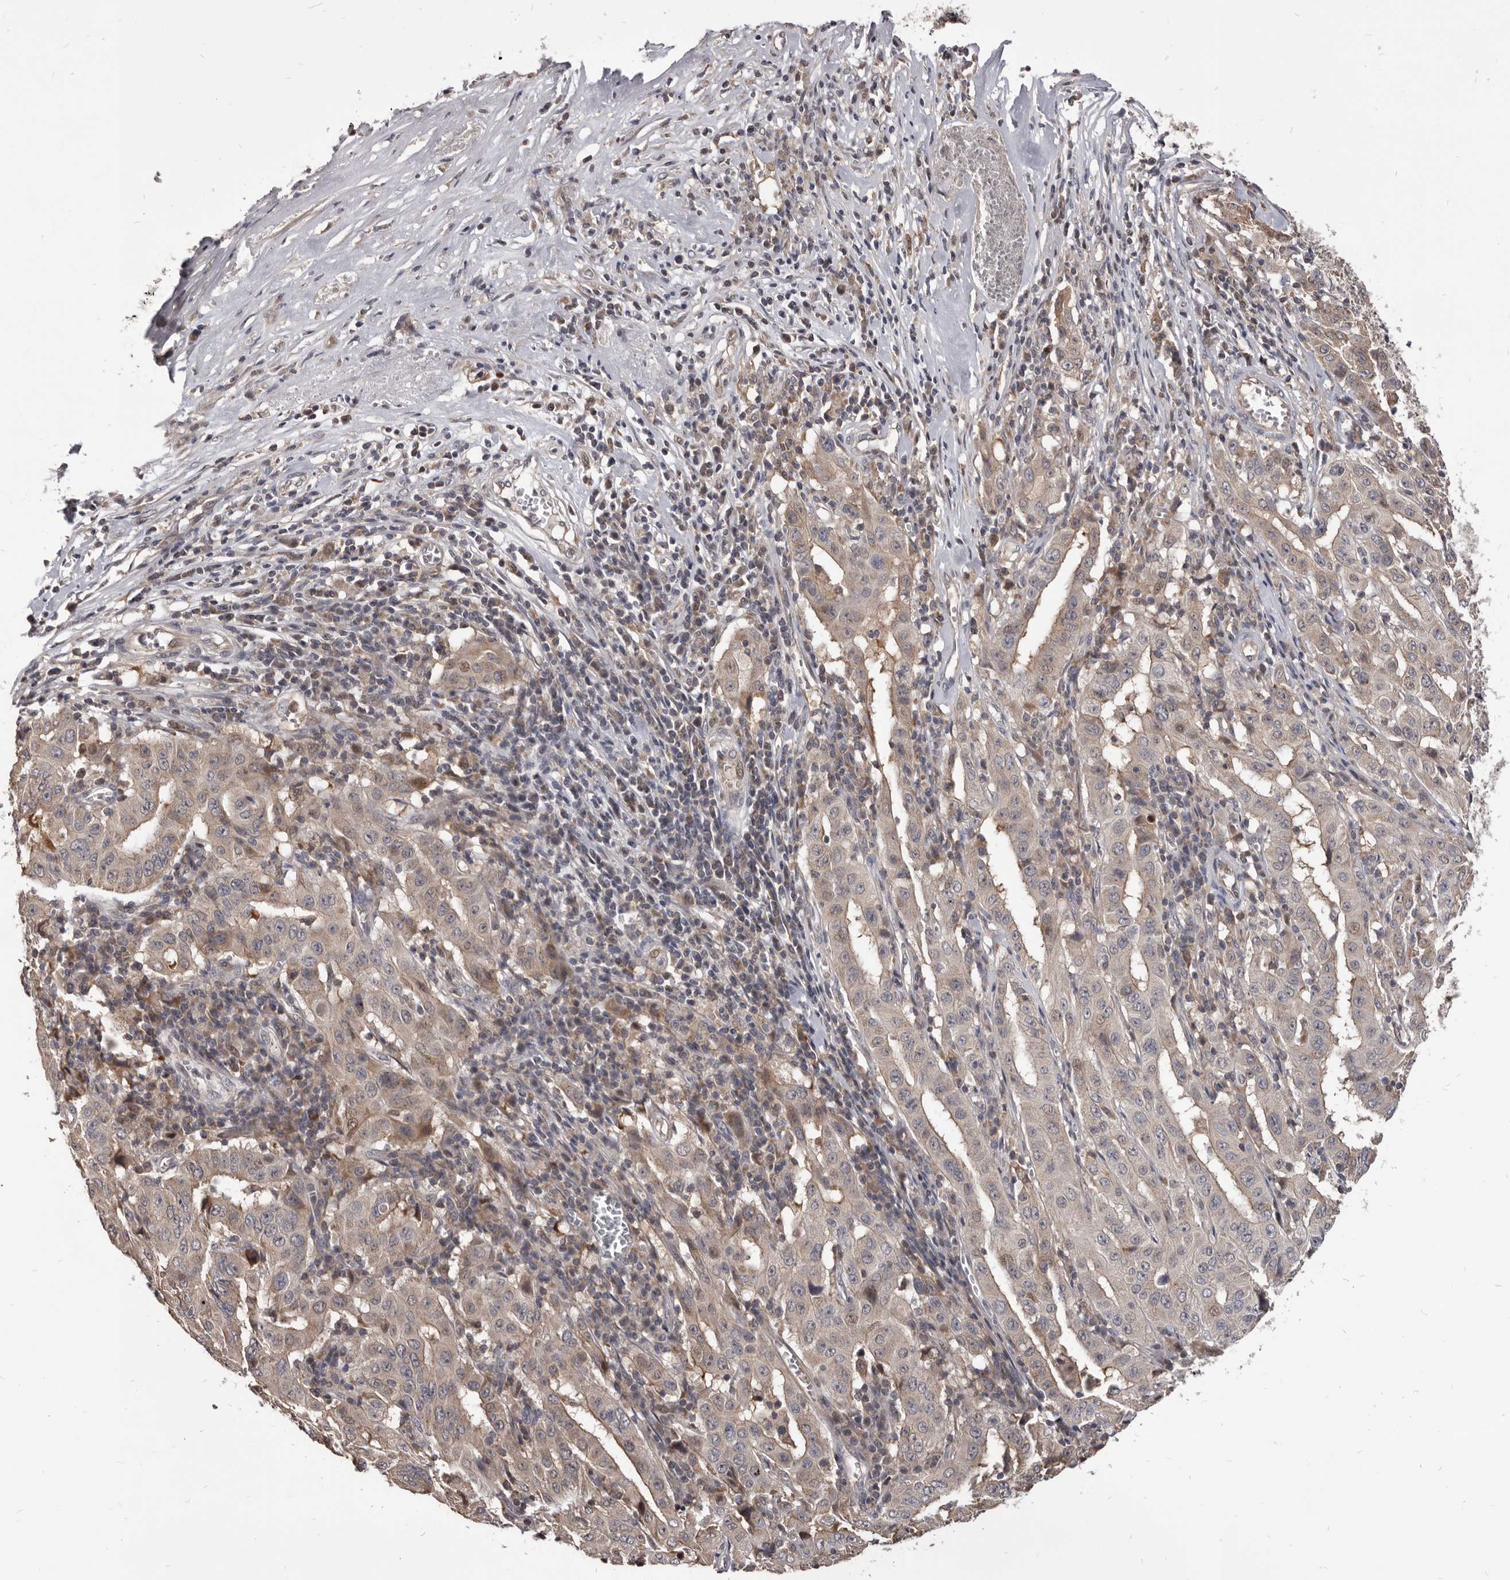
{"staining": {"intensity": "weak", "quantity": "25%-75%", "location": "cytoplasmic/membranous"}, "tissue": "pancreatic cancer", "cell_type": "Tumor cells", "image_type": "cancer", "snomed": [{"axis": "morphology", "description": "Adenocarcinoma, NOS"}, {"axis": "topography", "description": "Pancreas"}], "caption": "Protein staining of pancreatic cancer tissue reveals weak cytoplasmic/membranous staining in about 25%-75% of tumor cells. (brown staining indicates protein expression, while blue staining denotes nuclei).", "gene": "MAP3K14", "patient": {"sex": "male", "age": 63}}